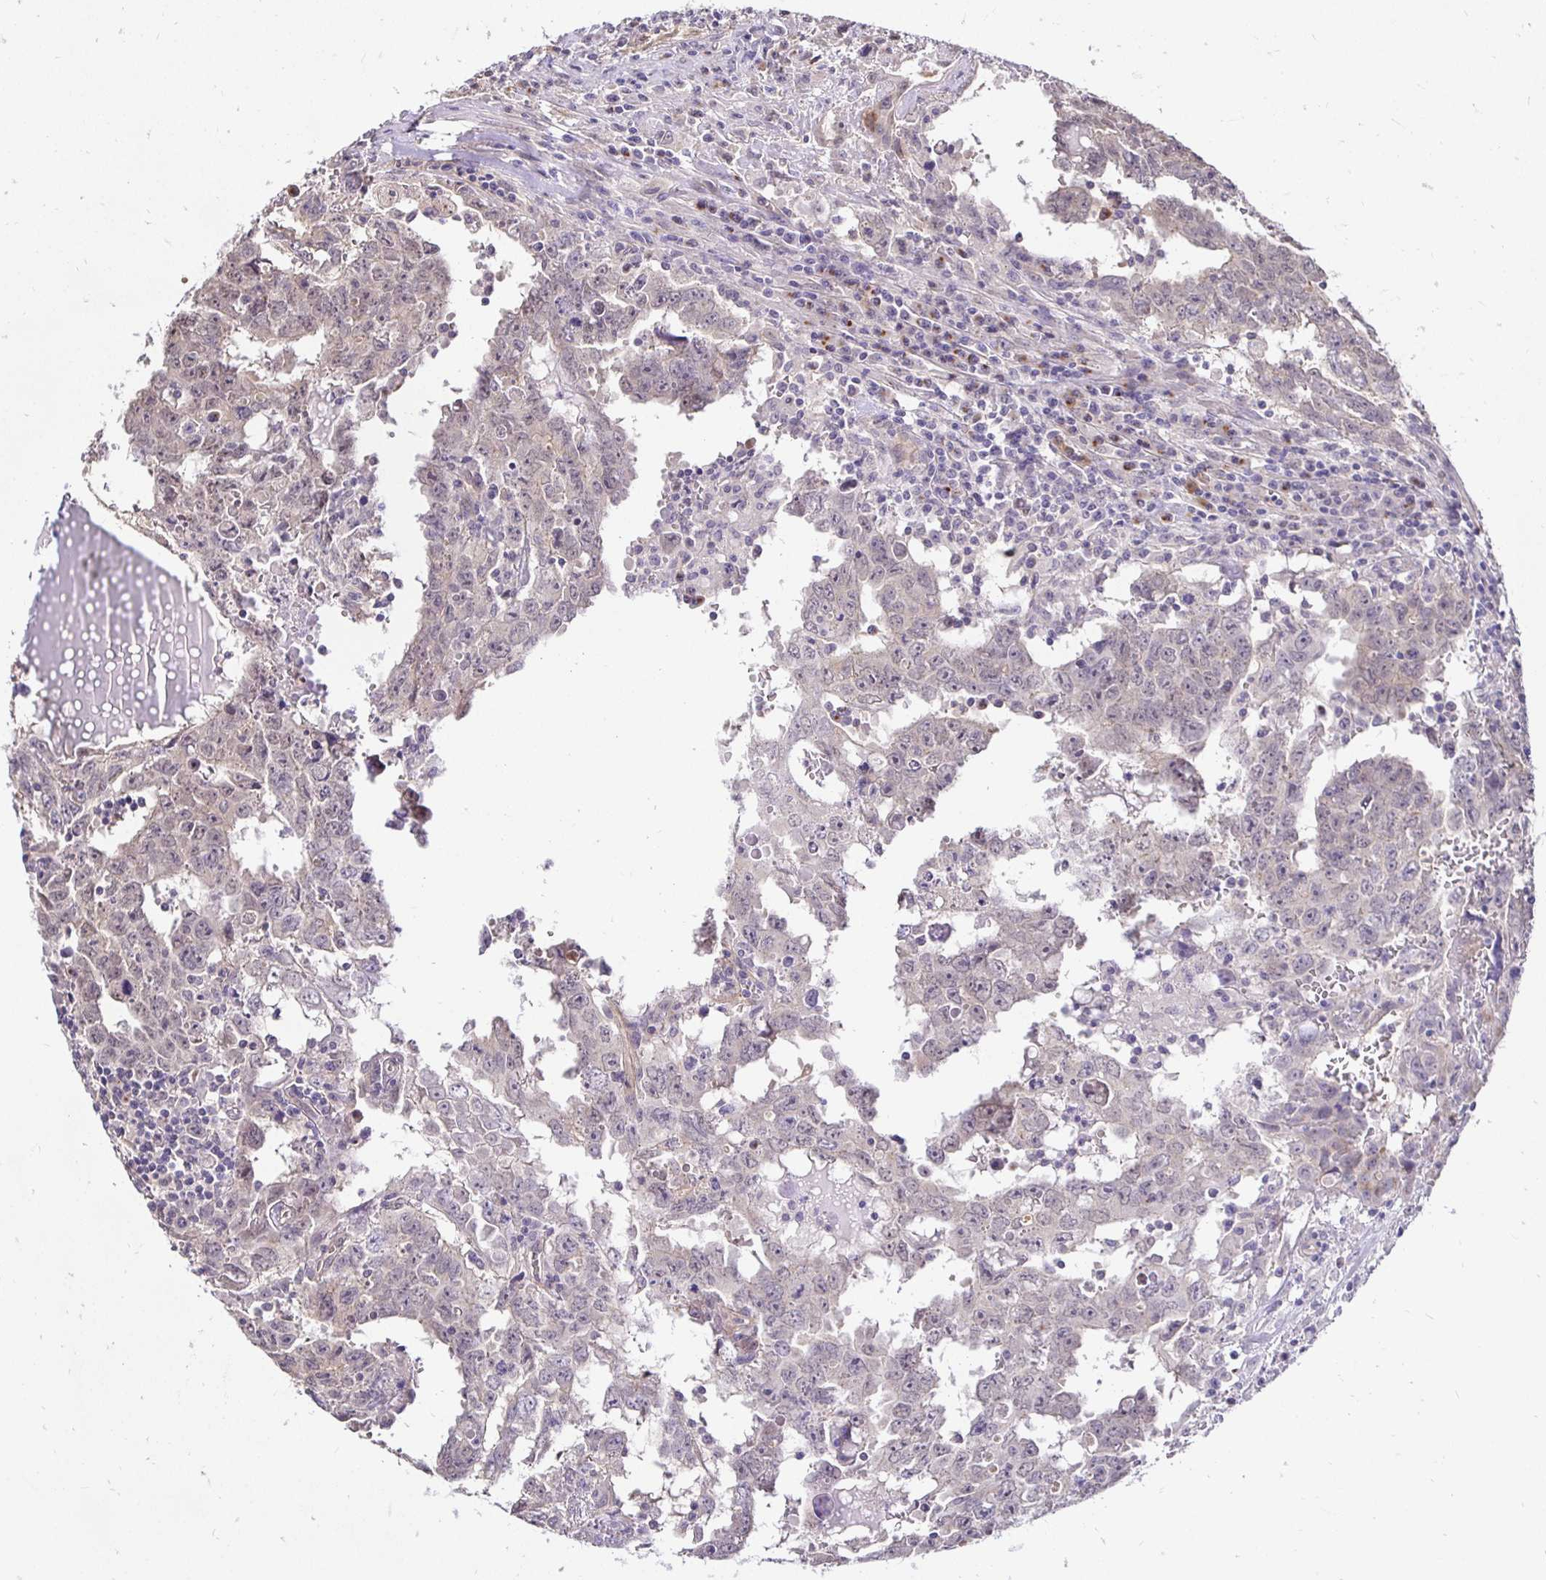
{"staining": {"intensity": "negative", "quantity": "none", "location": "none"}, "tissue": "testis cancer", "cell_type": "Tumor cells", "image_type": "cancer", "snomed": [{"axis": "morphology", "description": "Carcinoma, Embryonal, NOS"}, {"axis": "topography", "description": "Testis"}], "caption": "Immunohistochemistry (IHC) photomicrograph of human embryonal carcinoma (testis) stained for a protein (brown), which demonstrates no expression in tumor cells.", "gene": "SLC9A1", "patient": {"sex": "male", "age": 22}}